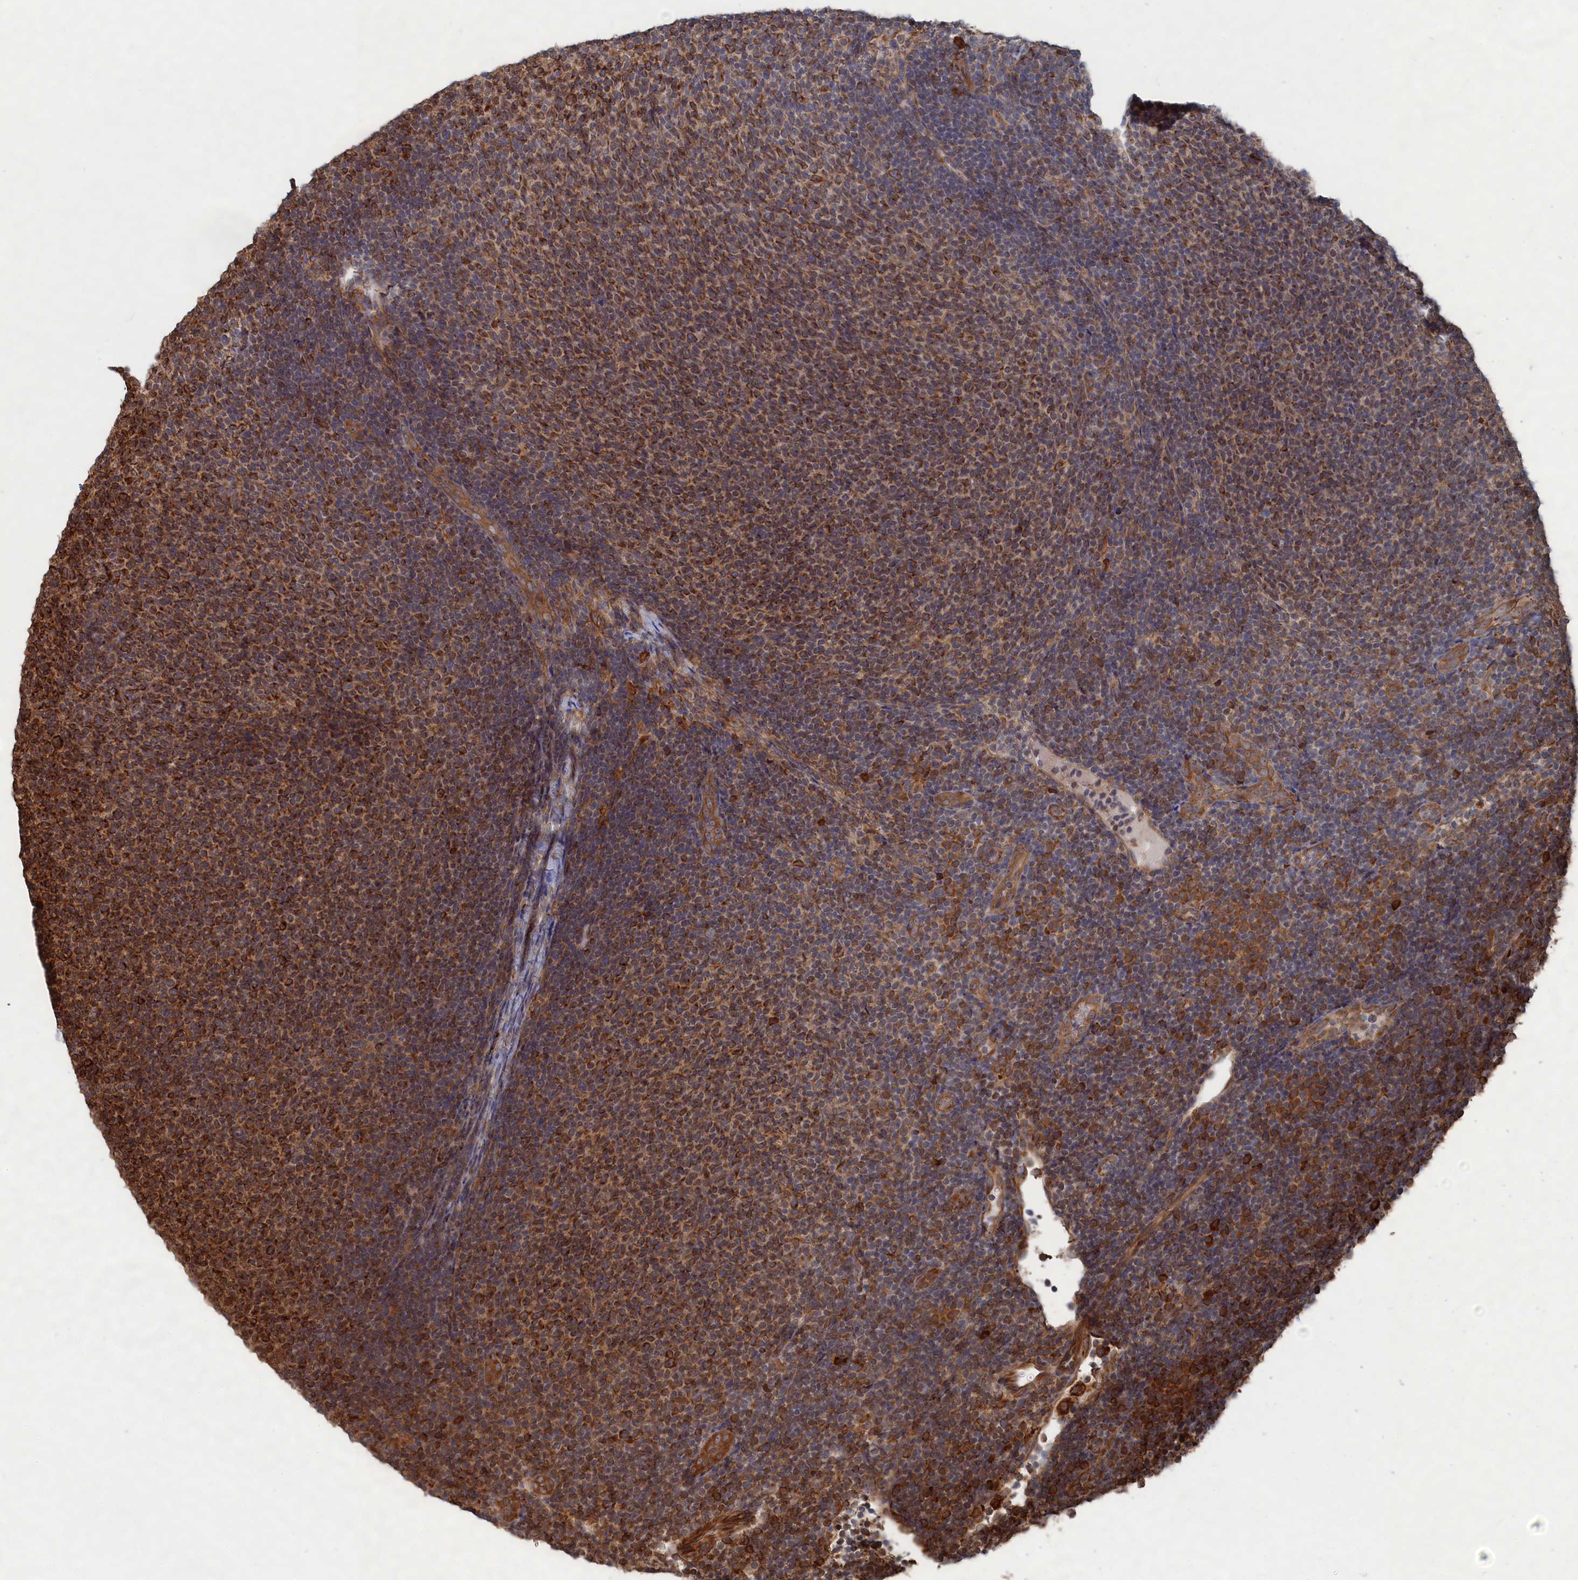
{"staining": {"intensity": "strong", "quantity": "25%-75%", "location": "cytoplasmic/membranous"}, "tissue": "lymphoma", "cell_type": "Tumor cells", "image_type": "cancer", "snomed": [{"axis": "morphology", "description": "Malignant lymphoma, non-Hodgkin's type, Low grade"}, {"axis": "topography", "description": "Lymph node"}], "caption": "There is high levels of strong cytoplasmic/membranous positivity in tumor cells of malignant lymphoma, non-Hodgkin's type (low-grade), as demonstrated by immunohistochemical staining (brown color).", "gene": "BPIFB6", "patient": {"sex": "male", "age": 66}}